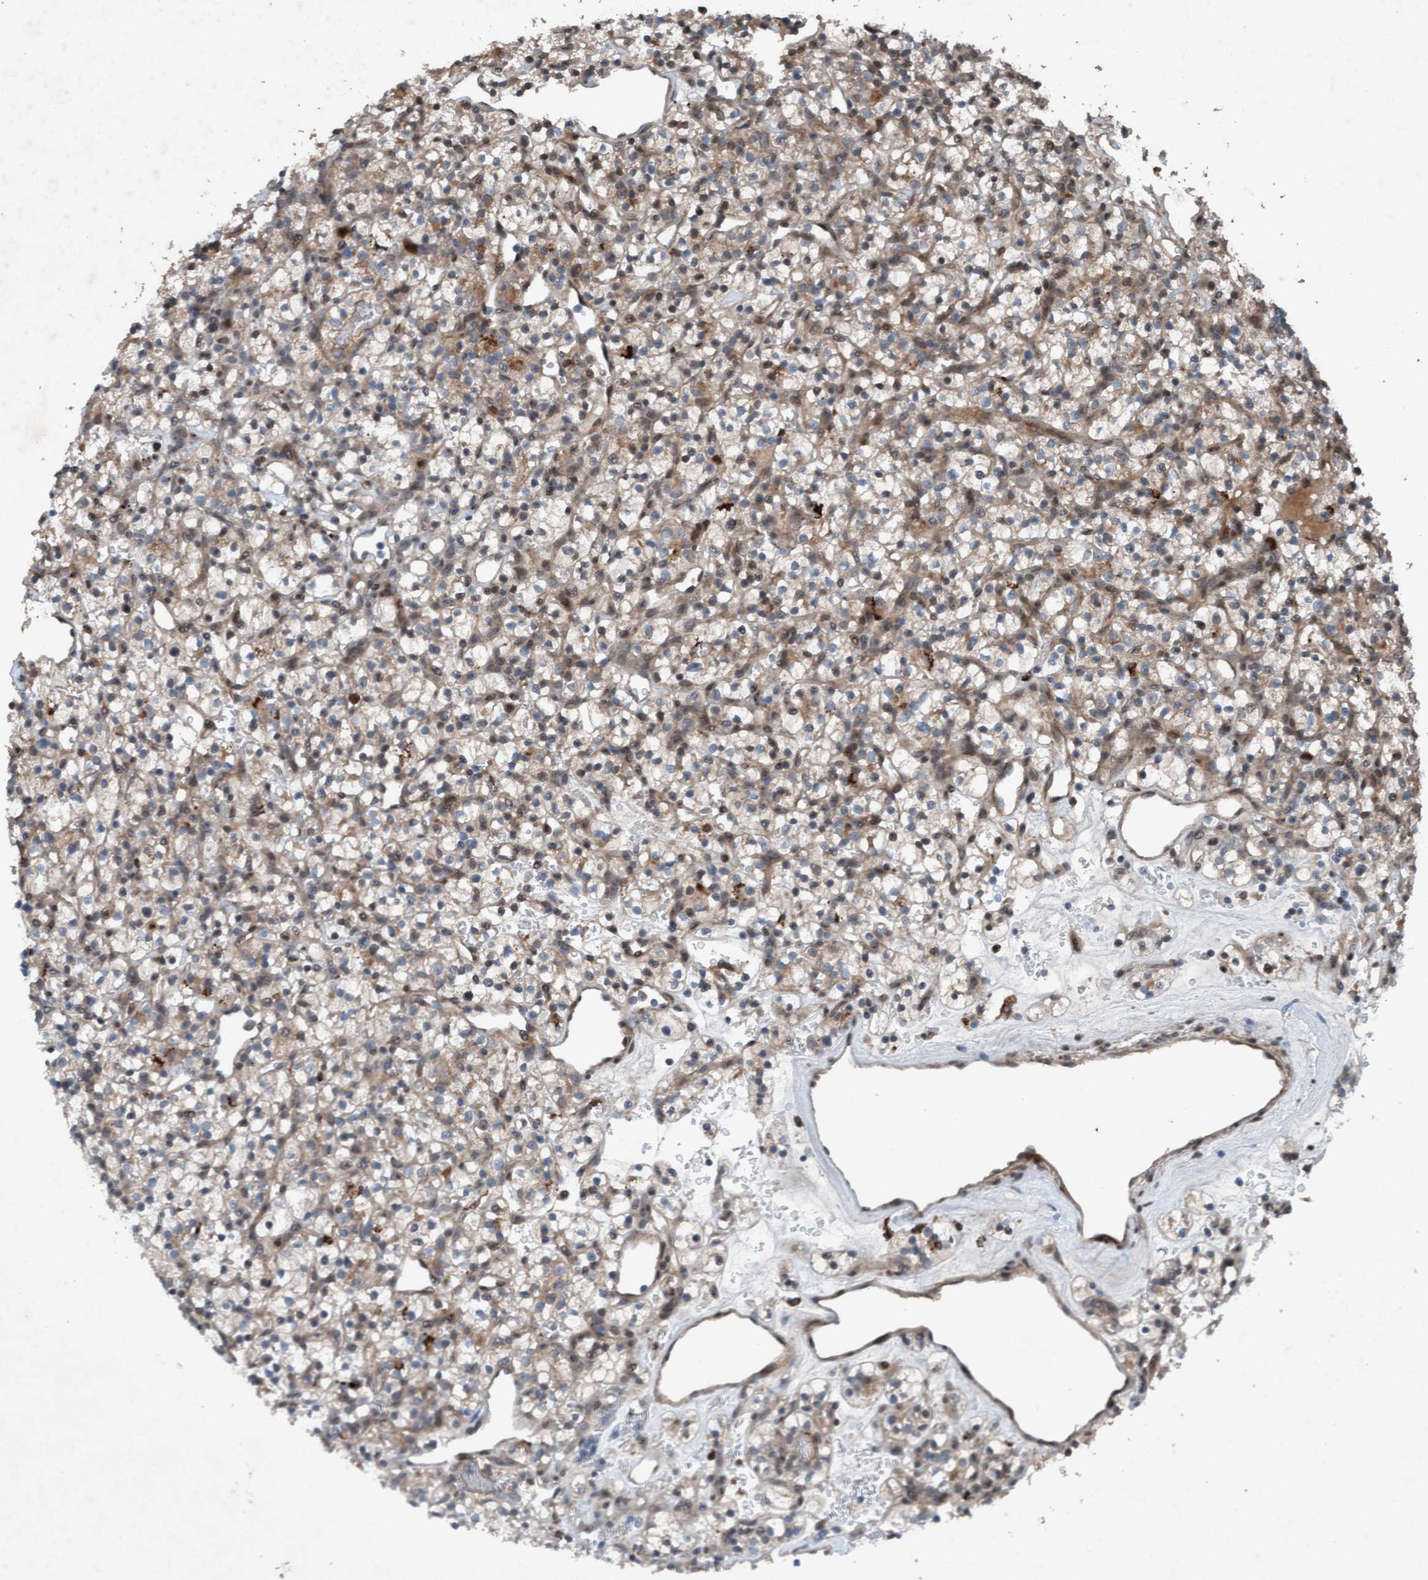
{"staining": {"intensity": "weak", "quantity": "<25%", "location": "cytoplasmic/membranous"}, "tissue": "renal cancer", "cell_type": "Tumor cells", "image_type": "cancer", "snomed": [{"axis": "morphology", "description": "Adenocarcinoma, NOS"}, {"axis": "topography", "description": "Kidney"}], "caption": "DAB (3,3'-diaminobenzidine) immunohistochemical staining of renal adenocarcinoma displays no significant expression in tumor cells.", "gene": "PLXNB2", "patient": {"sex": "female", "age": 57}}